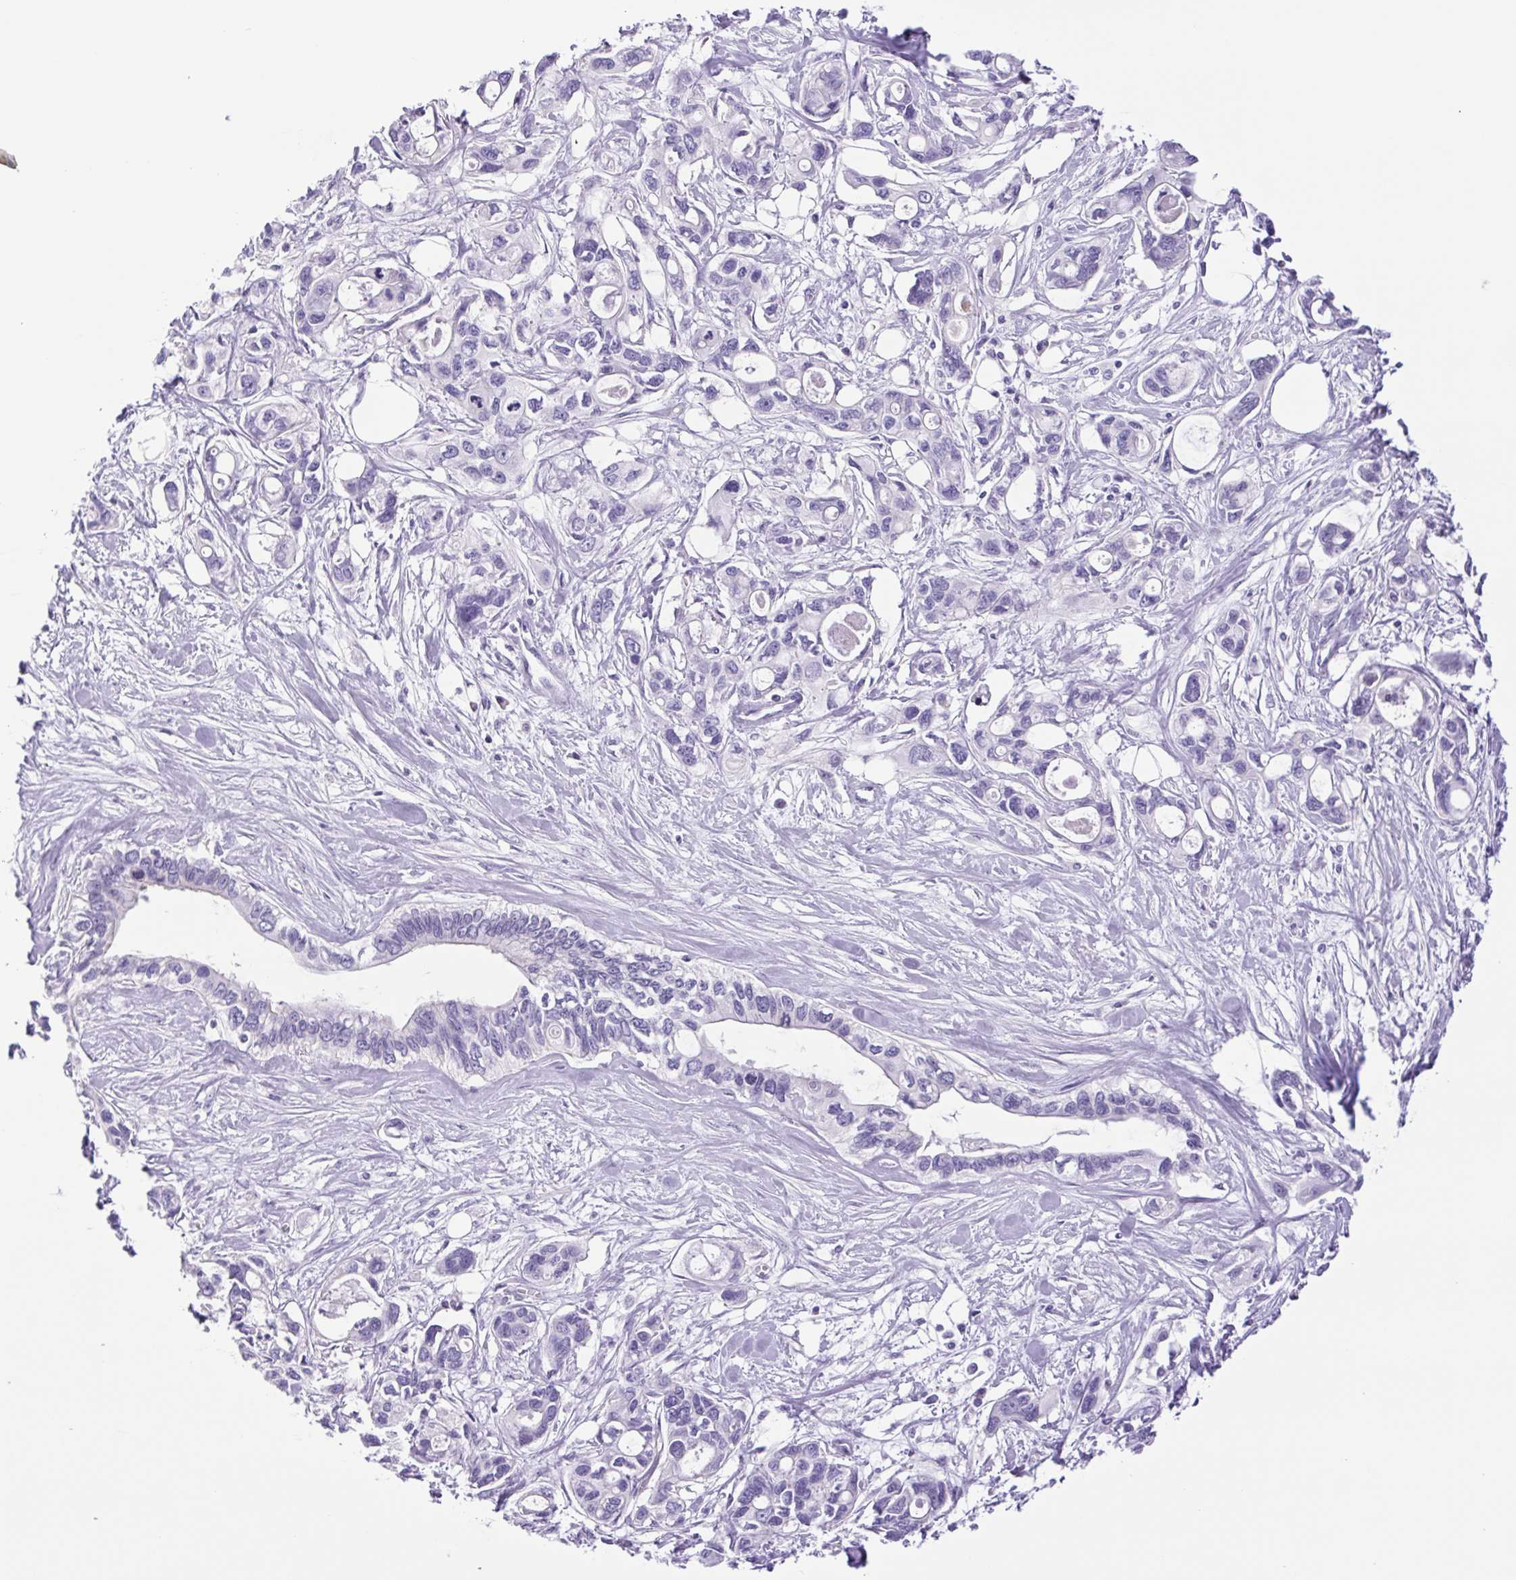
{"staining": {"intensity": "negative", "quantity": "none", "location": "none"}, "tissue": "pancreatic cancer", "cell_type": "Tumor cells", "image_type": "cancer", "snomed": [{"axis": "morphology", "description": "Adenocarcinoma, NOS"}, {"axis": "topography", "description": "Pancreas"}], "caption": "Immunohistochemistry of human pancreatic adenocarcinoma displays no expression in tumor cells. Nuclei are stained in blue.", "gene": "CDSN", "patient": {"sex": "male", "age": 60}}